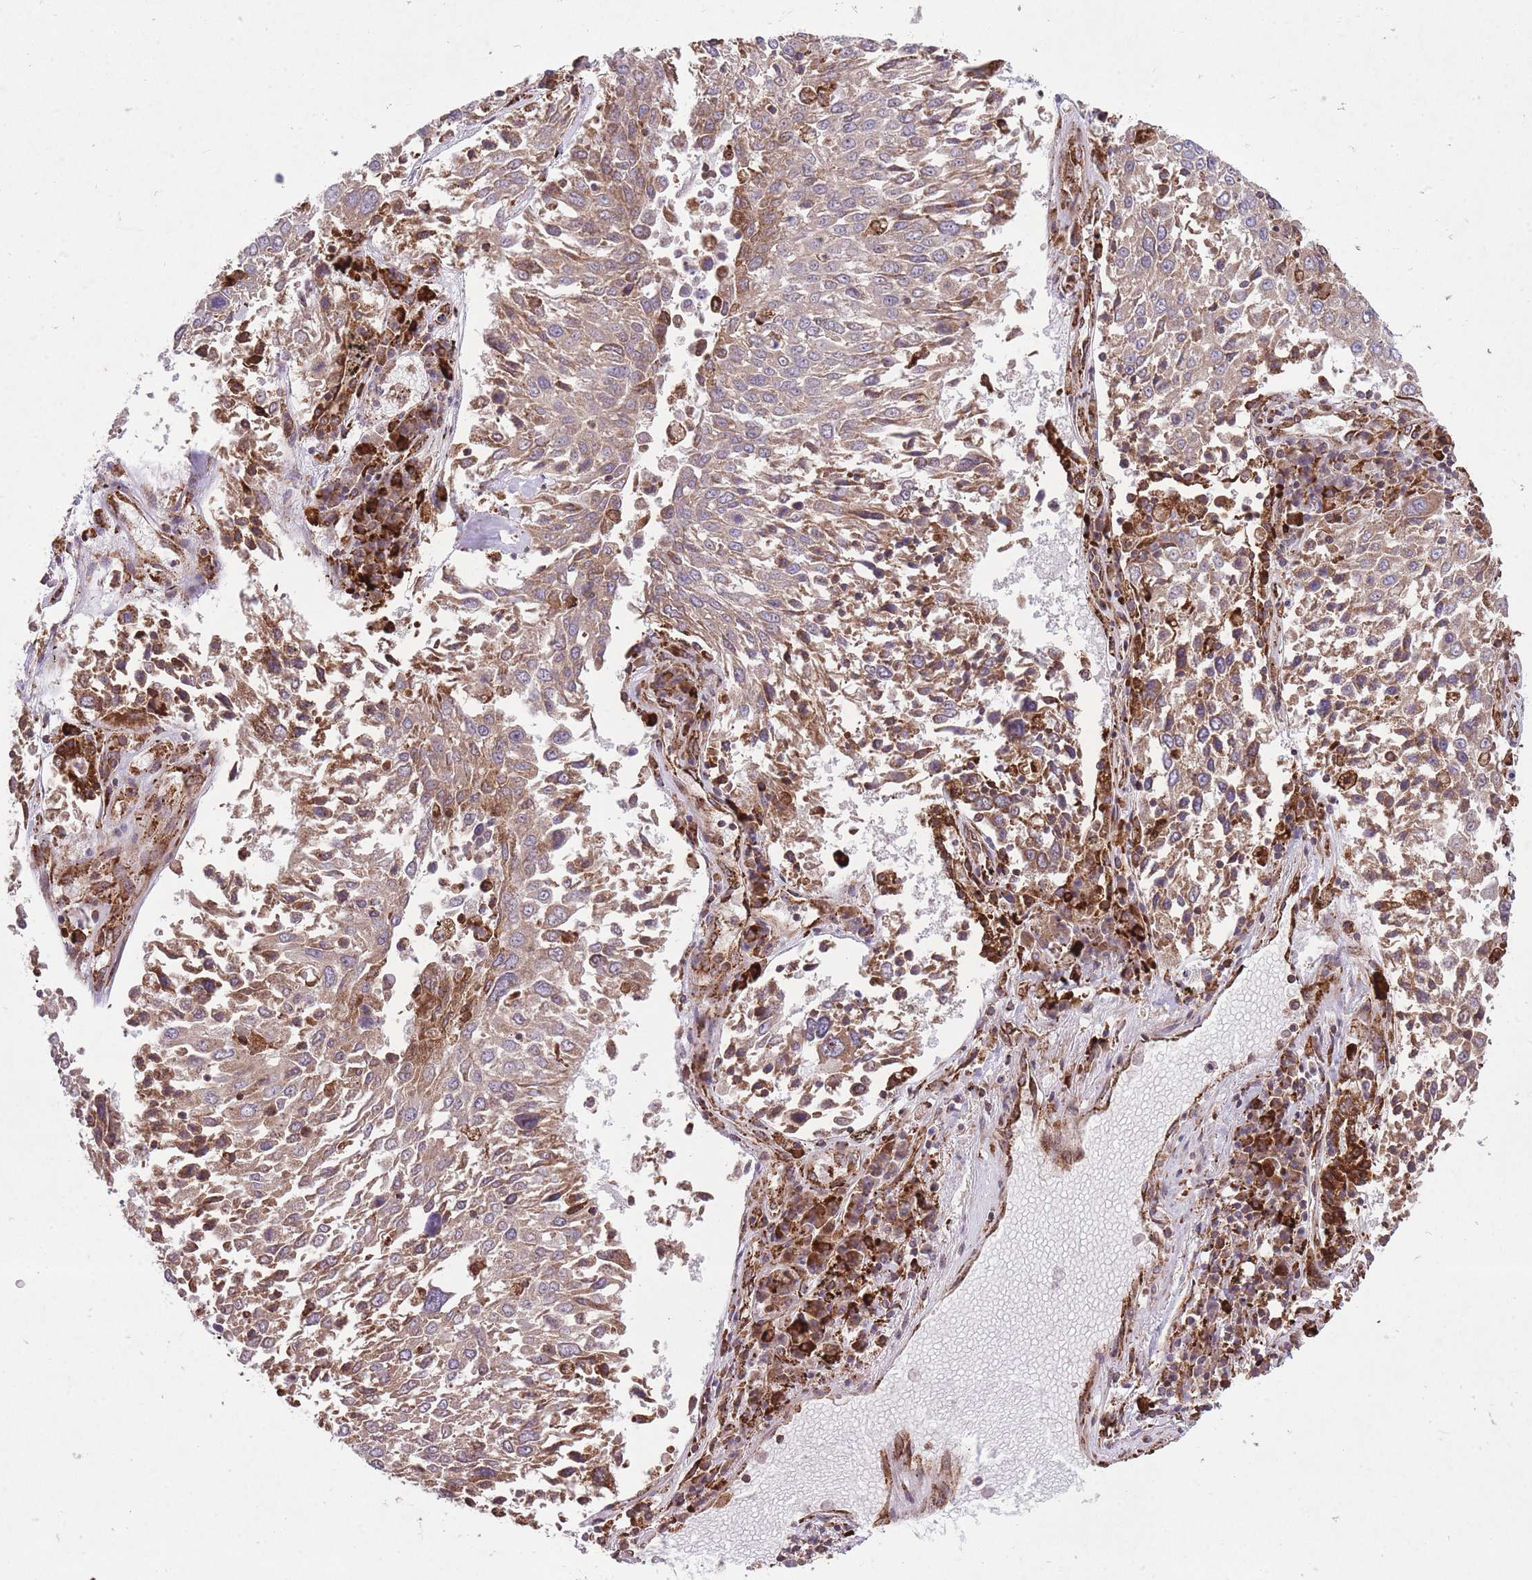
{"staining": {"intensity": "moderate", "quantity": "25%-75%", "location": "cytoplasmic/membranous"}, "tissue": "lung cancer", "cell_type": "Tumor cells", "image_type": "cancer", "snomed": [{"axis": "morphology", "description": "Squamous cell carcinoma, NOS"}, {"axis": "topography", "description": "Lung"}], "caption": "Human lung cancer stained for a protein (brown) reveals moderate cytoplasmic/membranous positive expression in approximately 25%-75% of tumor cells.", "gene": "TTLL3", "patient": {"sex": "male", "age": 65}}